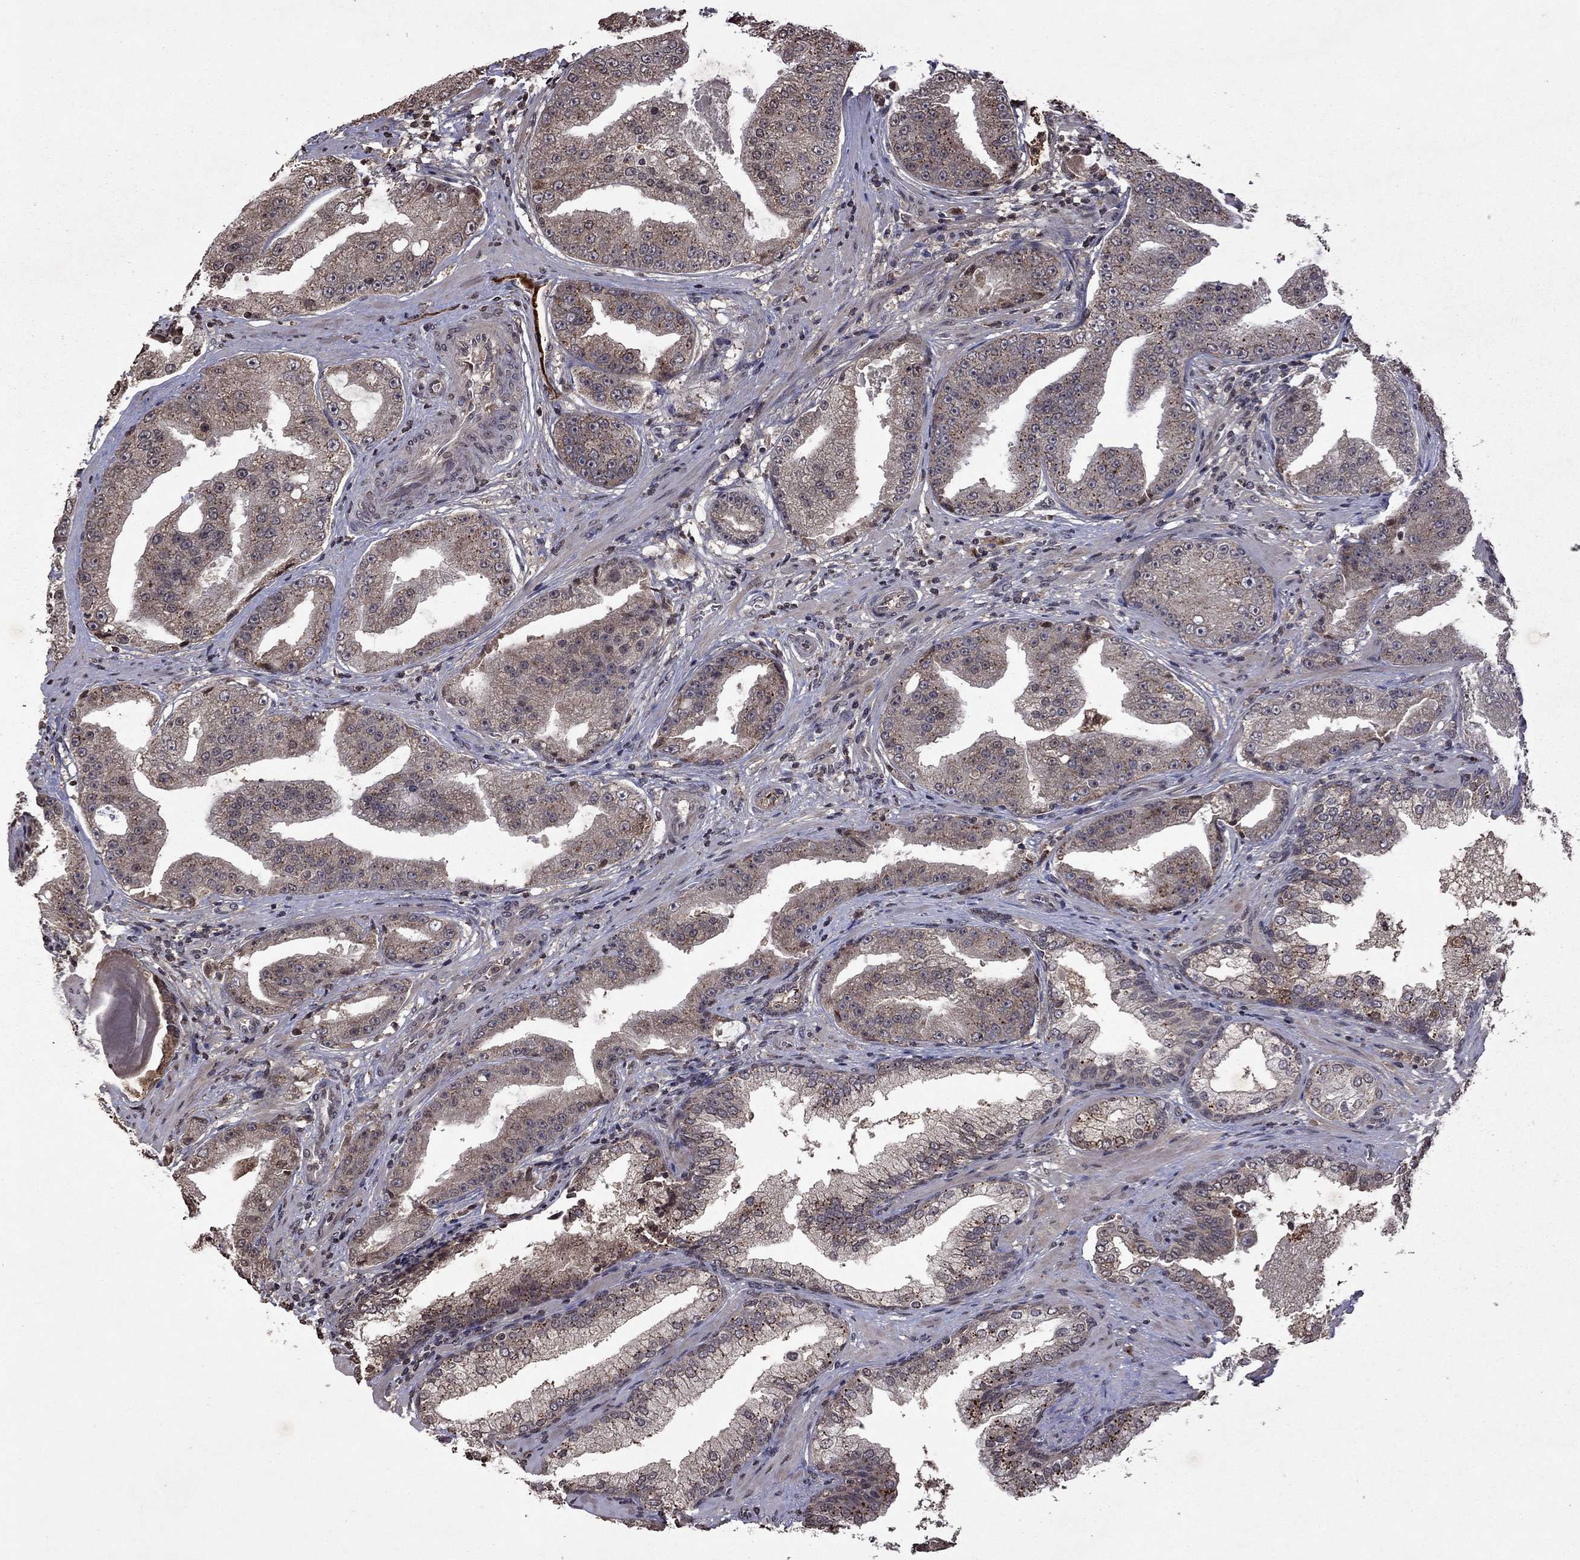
{"staining": {"intensity": "weak", "quantity": "<25%", "location": "cytoplasmic/membranous"}, "tissue": "prostate cancer", "cell_type": "Tumor cells", "image_type": "cancer", "snomed": [{"axis": "morphology", "description": "Adenocarcinoma, Low grade"}, {"axis": "topography", "description": "Prostate"}], "caption": "This is an IHC image of prostate adenocarcinoma (low-grade). There is no expression in tumor cells.", "gene": "NLGN1", "patient": {"sex": "male", "age": 62}}